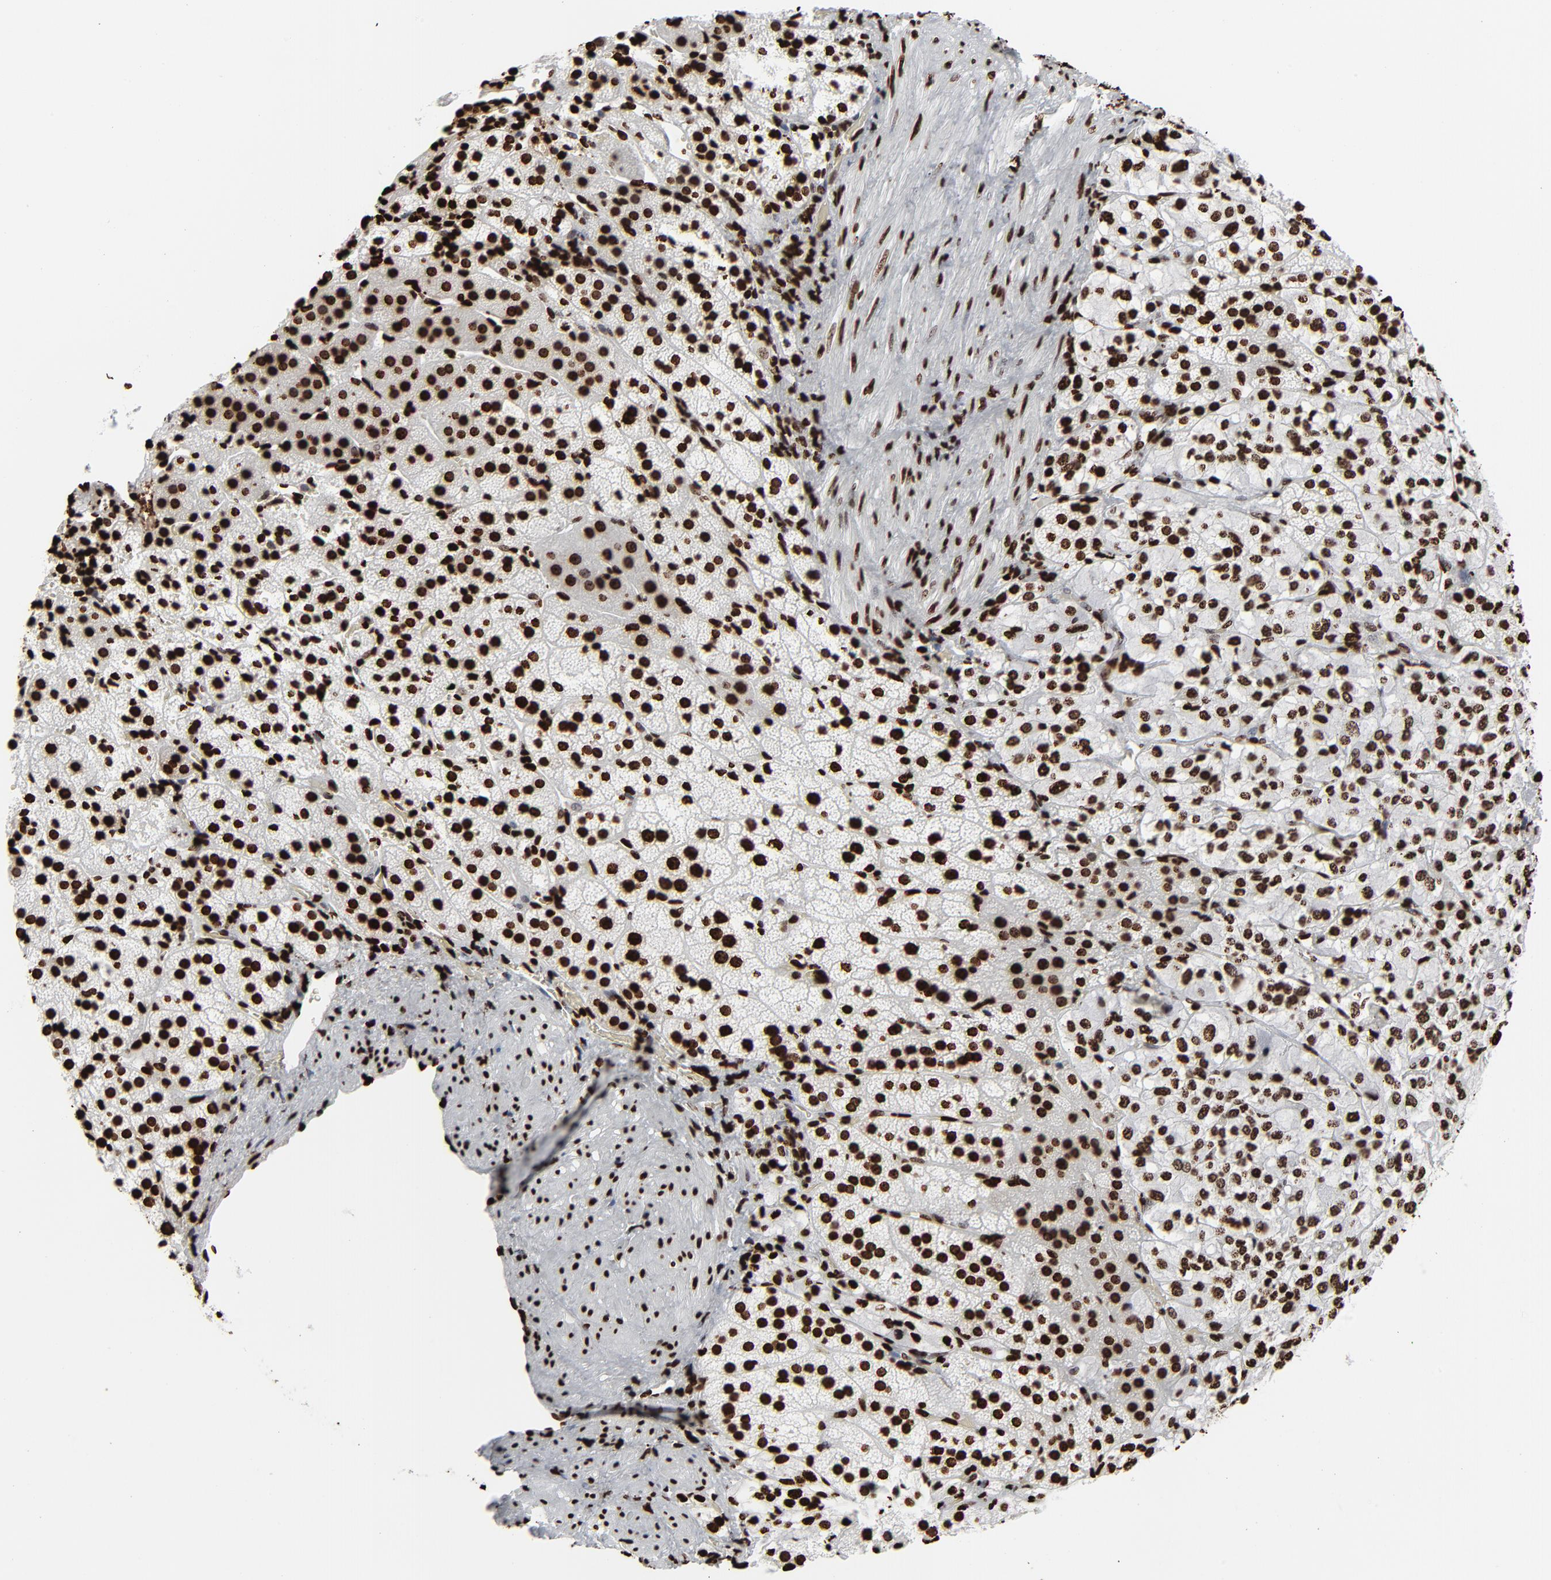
{"staining": {"intensity": "strong", "quantity": ">75%", "location": "nuclear"}, "tissue": "adrenal gland", "cell_type": "Glandular cells", "image_type": "normal", "snomed": [{"axis": "morphology", "description": "Normal tissue, NOS"}, {"axis": "topography", "description": "Adrenal gland"}], "caption": "High-power microscopy captured an IHC photomicrograph of benign adrenal gland, revealing strong nuclear staining in approximately >75% of glandular cells.", "gene": "H3", "patient": {"sex": "female", "age": 44}}